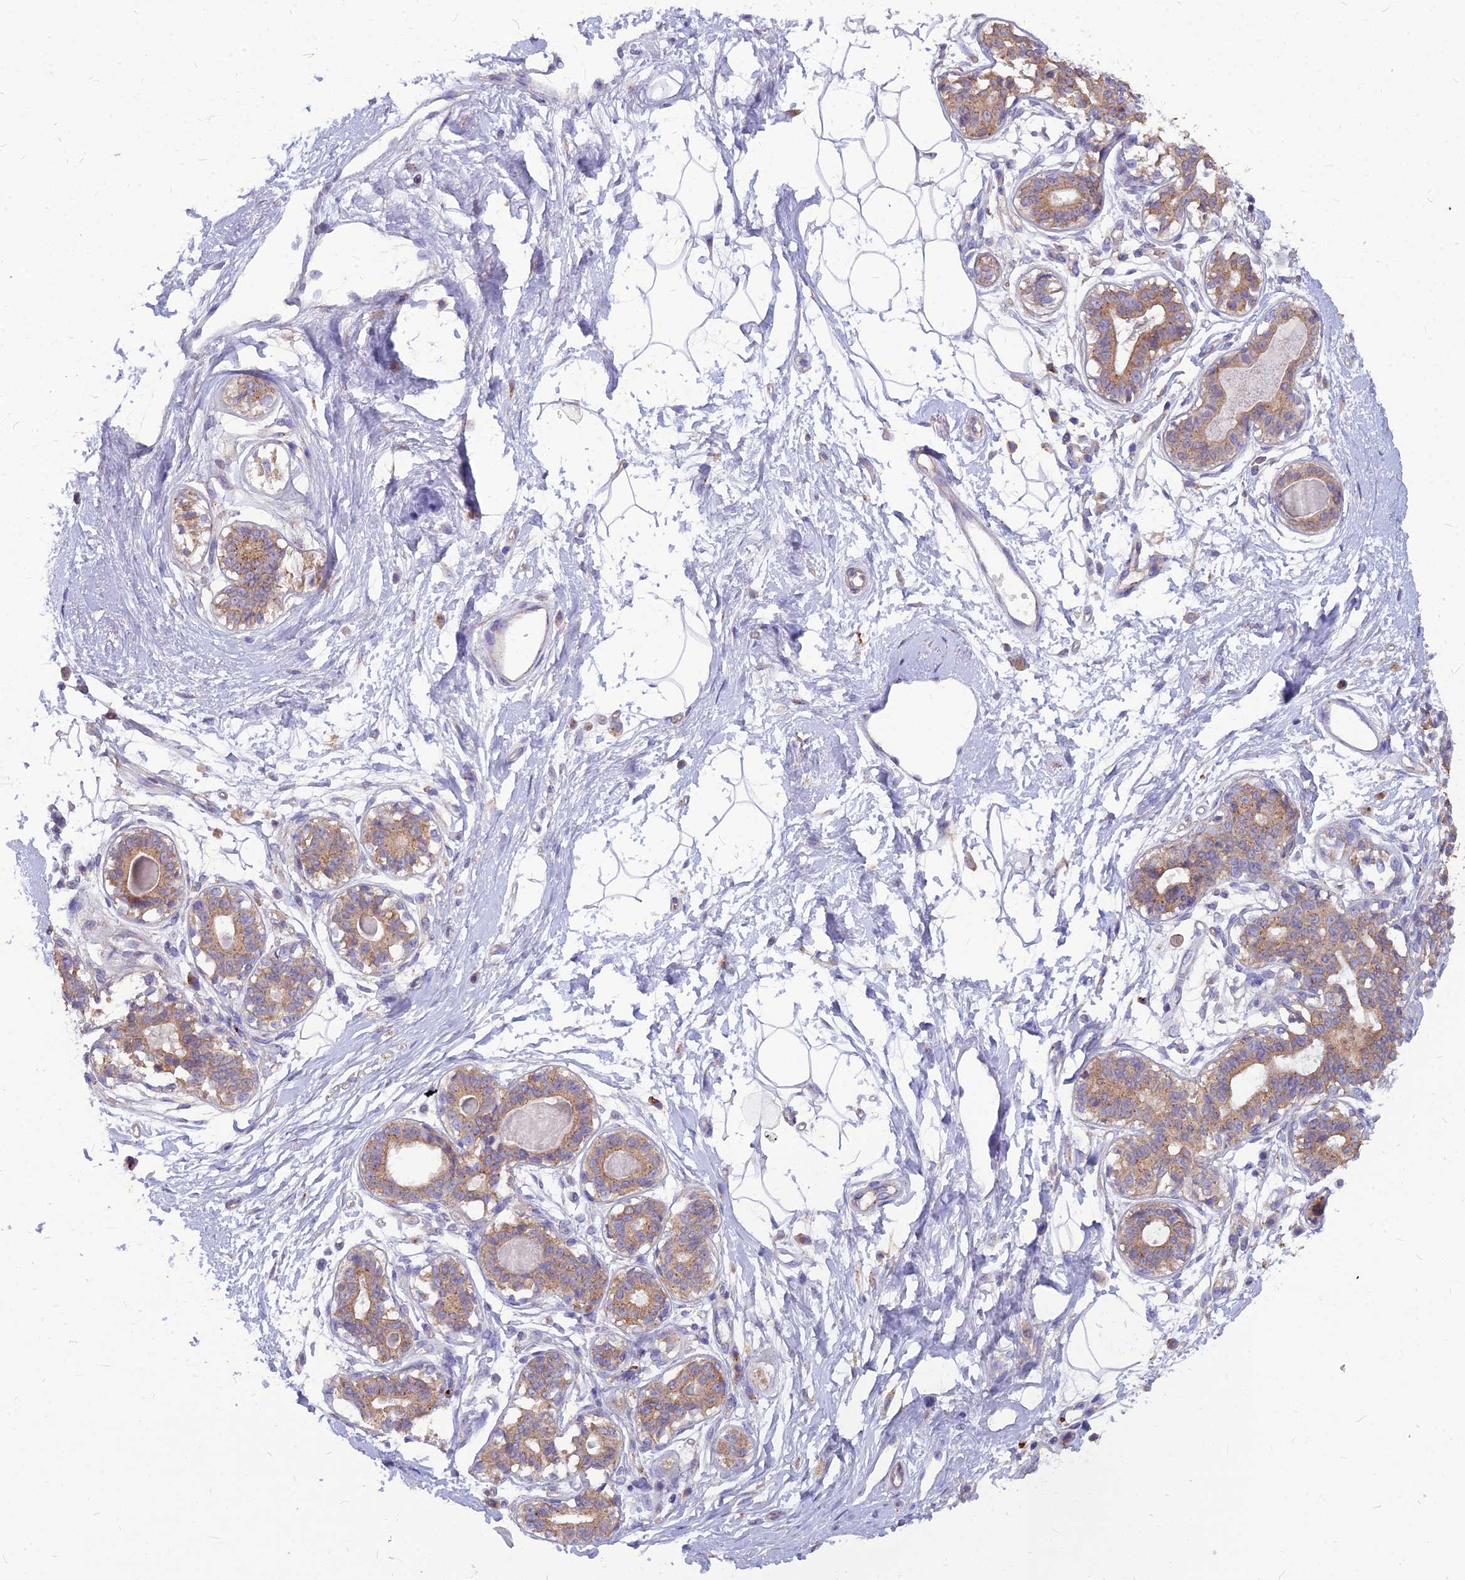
{"staining": {"intensity": "negative", "quantity": "none", "location": "none"}, "tissue": "breast", "cell_type": "Adipocytes", "image_type": "normal", "snomed": [{"axis": "morphology", "description": "Normal tissue, NOS"}, {"axis": "topography", "description": "Breast"}], "caption": "IHC photomicrograph of normal breast: human breast stained with DAB (3,3'-diaminobenzidine) shows no significant protein positivity in adipocytes. (Stains: DAB (3,3'-diaminobenzidine) immunohistochemistry with hematoxylin counter stain, Microscopy: brightfield microscopy at high magnification).", "gene": "PCED1B", "patient": {"sex": "female", "age": 45}}